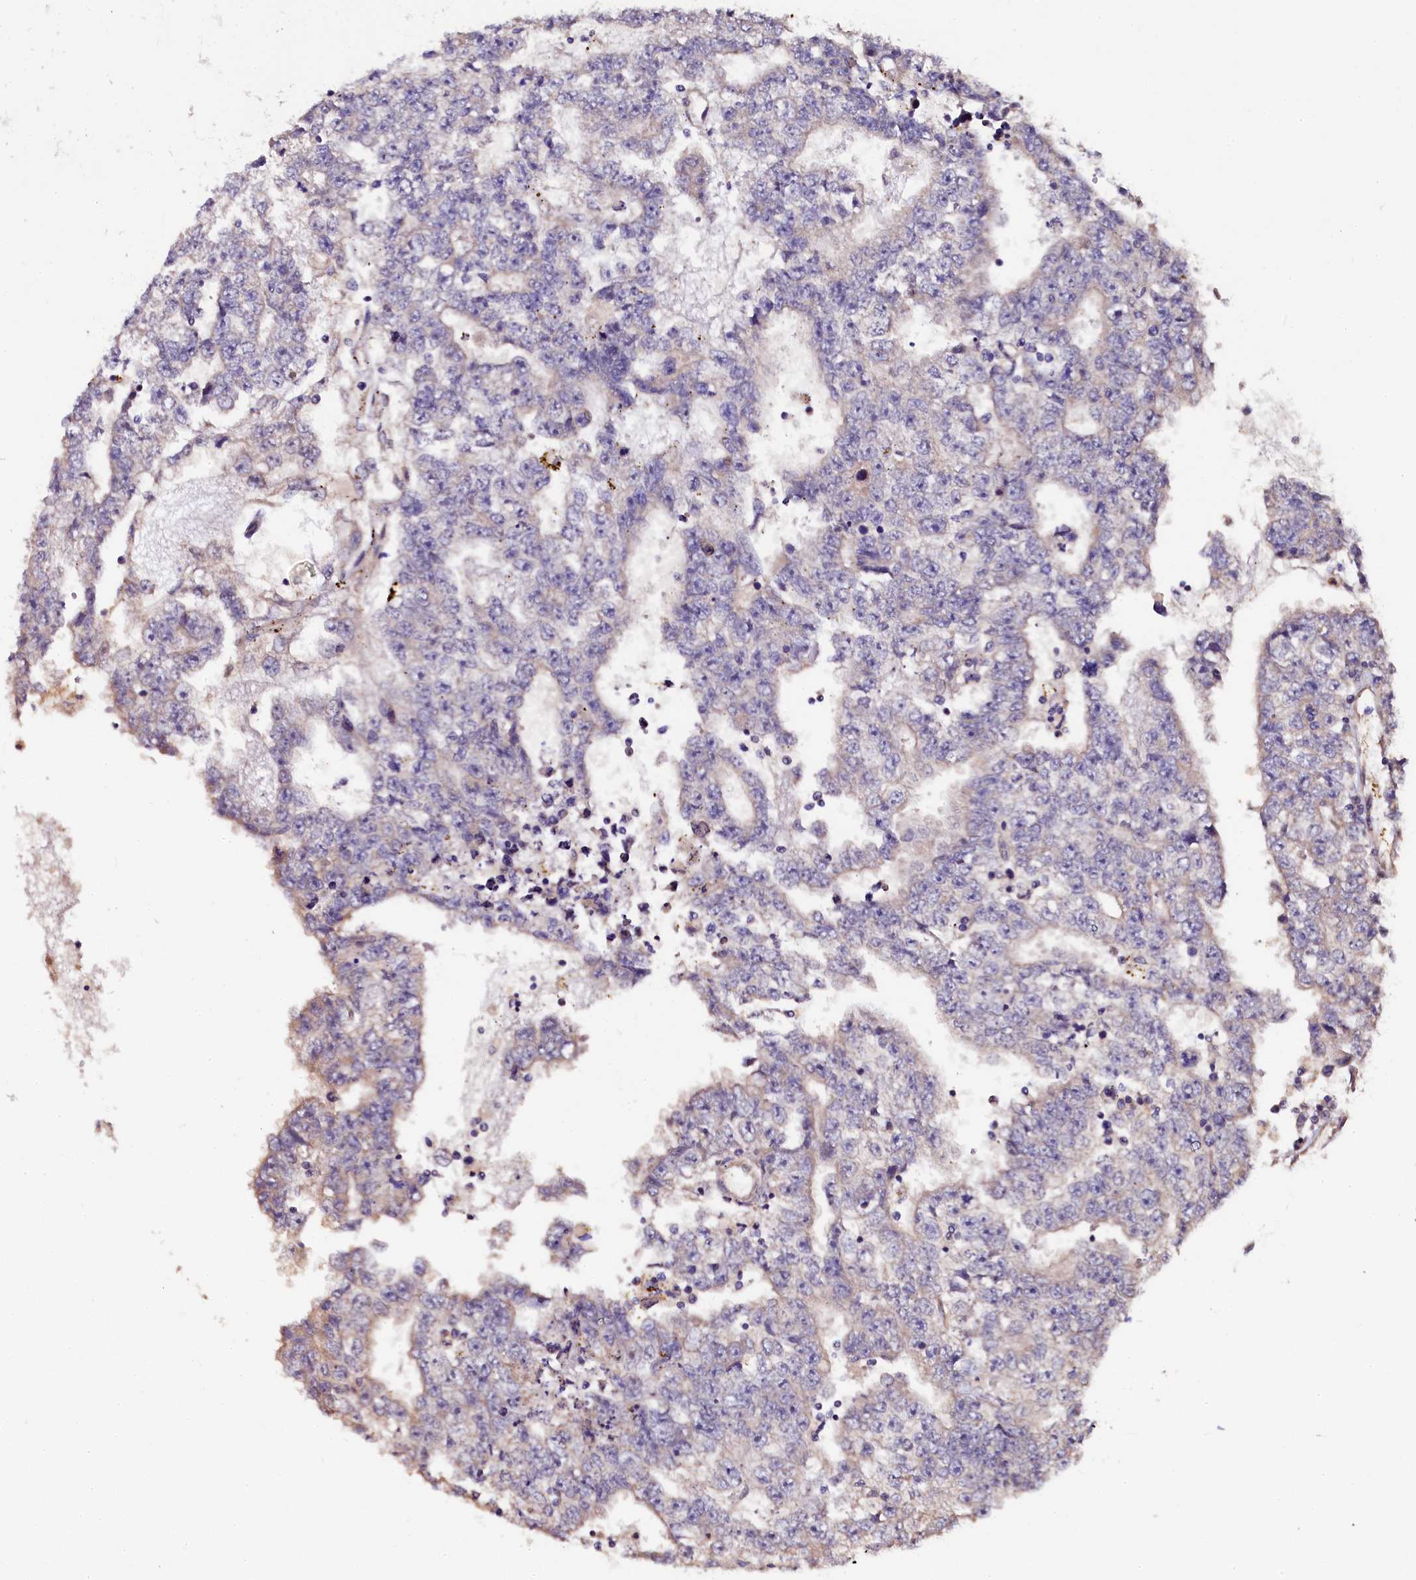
{"staining": {"intensity": "weak", "quantity": "<25%", "location": "cytoplasmic/membranous"}, "tissue": "testis cancer", "cell_type": "Tumor cells", "image_type": "cancer", "snomed": [{"axis": "morphology", "description": "Carcinoma, Embryonal, NOS"}, {"axis": "topography", "description": "Testis"}], "caption": "High magnification brightfield microscopy of testis cancer stained with DAB (3,3'-diaminobenzidine) (brown) and counterstained with hematoxylin (blue): tumor cells show no significant expression.", "gene": "APPL2", "patient": {"sex": "male", "age": 25}}